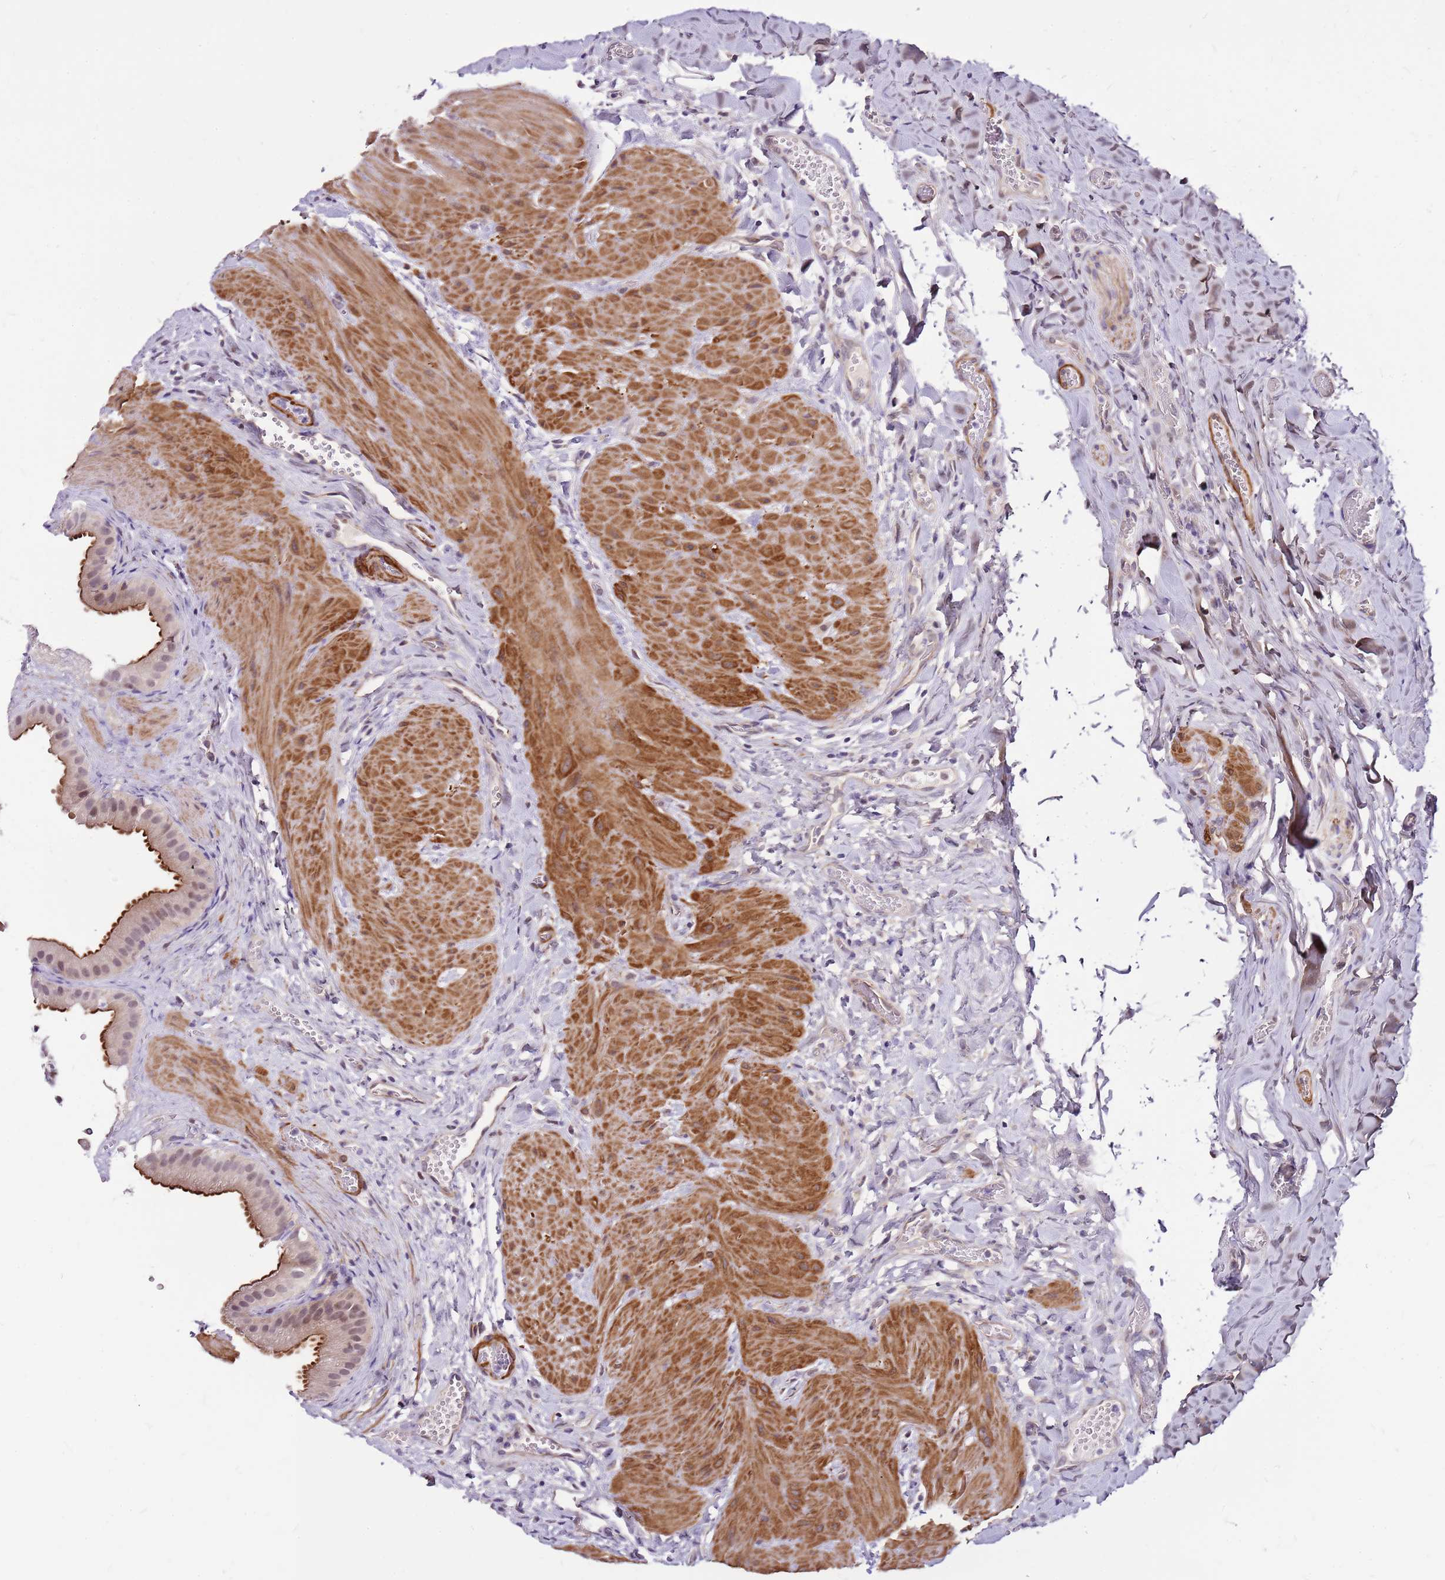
{"staining": {"intensity": "strong", "quantity": "25%-75%", "location": "cytoplasmic/membranous"}, "tissue": "gallbladder", "cell_type": "Glandular cells", "image_type": "normal", "snomed": [{"axis": "morphology", "description": "Normal tissue, NOS"}, {"axis": "topography", "description": "Gallbladder"}], "caption": "Benign gallbladder was stained to show a protein in brown. There is high levels of strong cytoplasmic/membranous expression in about 25%-75% of glandular cells. (Stains: DAB in brown, nuclei in blue, Microscopy: brightfield microscopy at high magnification).", "gene": "POLE3", "patient": {"sex": "male", "age": 55}}